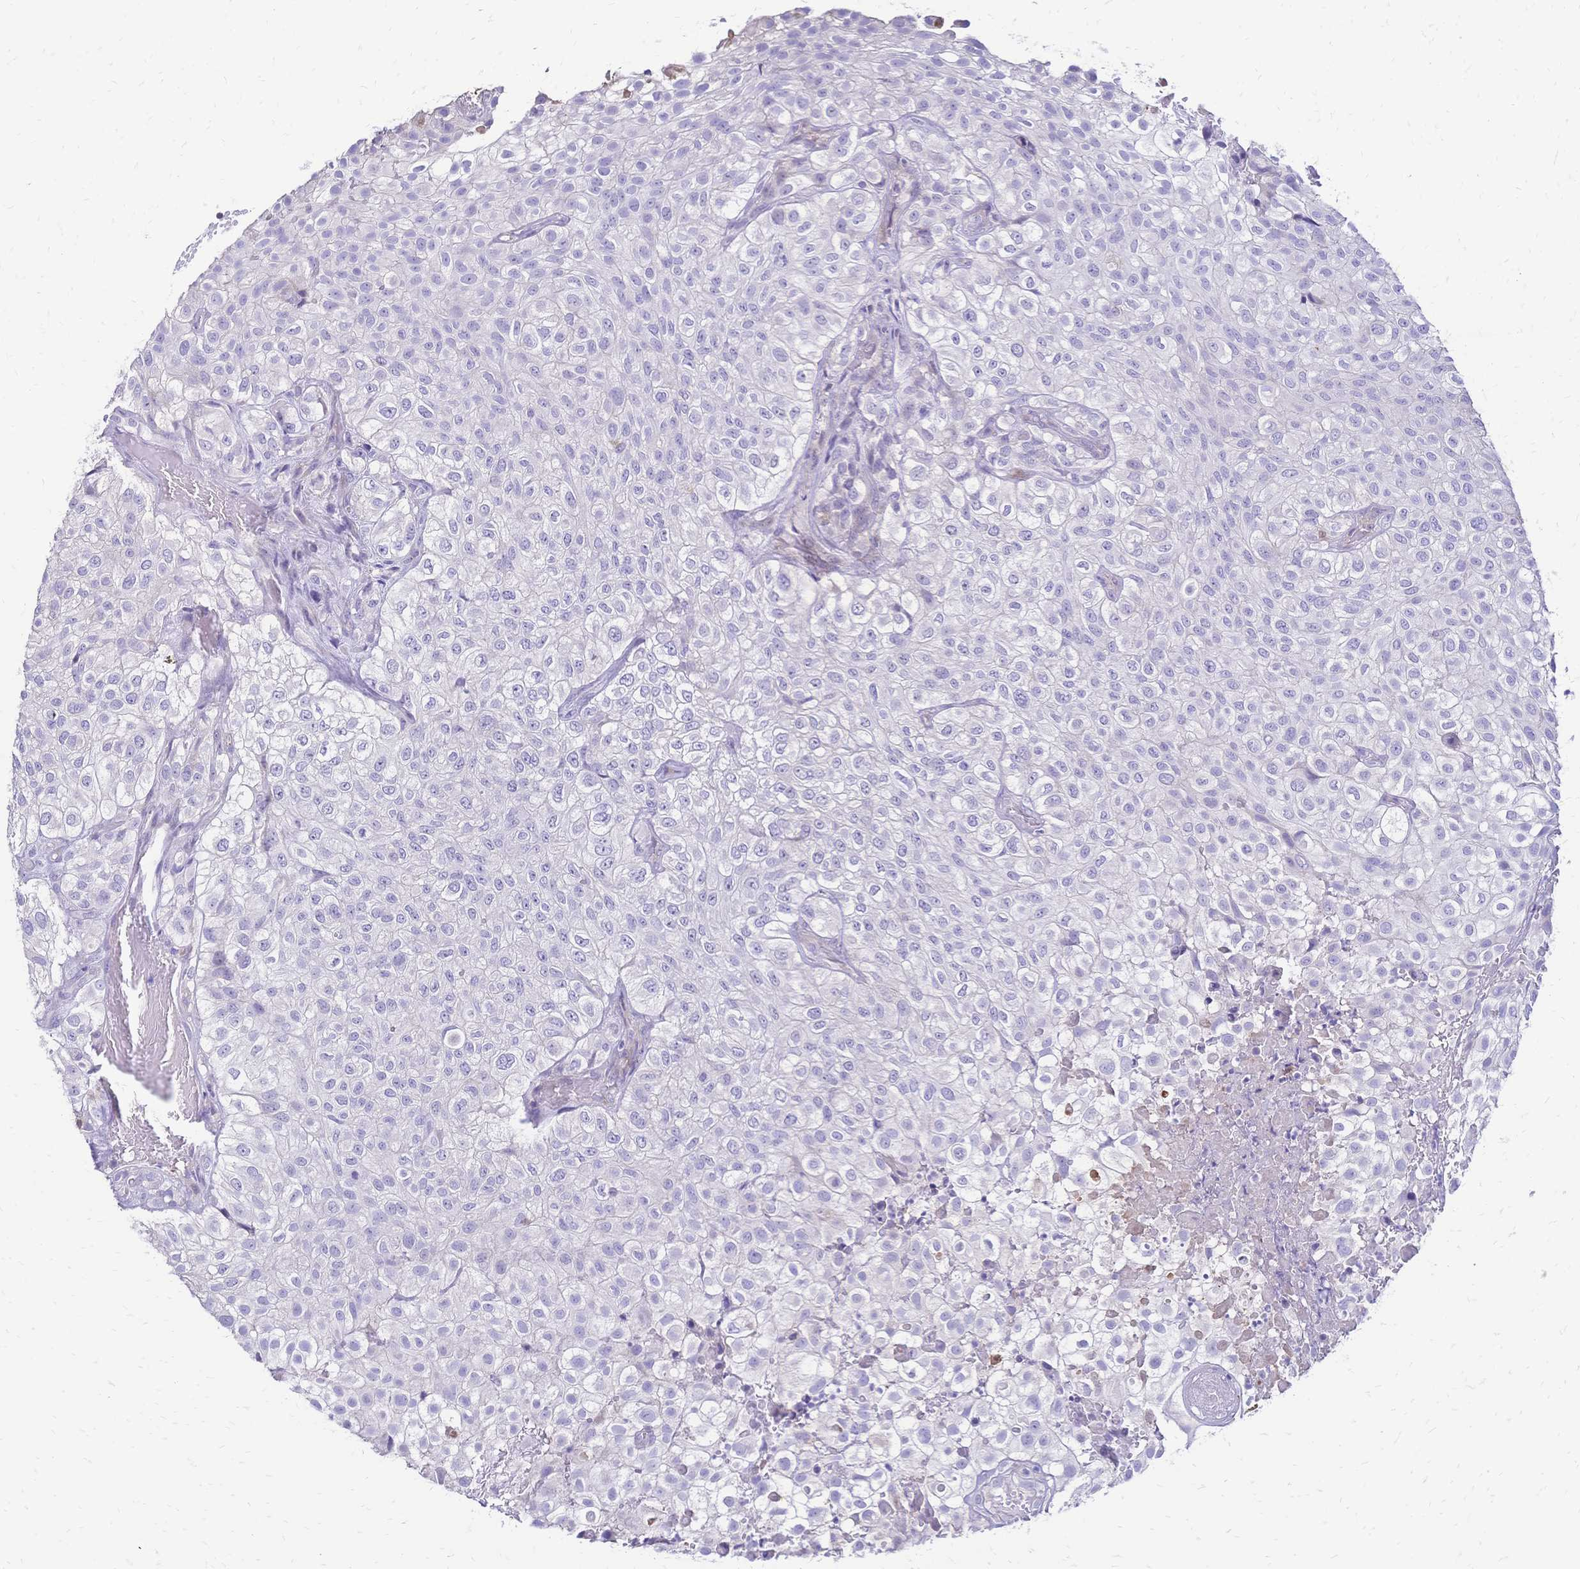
{"staining": {"intensity": "negative", "quantity": "none", "location": "none"}, "tissue": "urothelial cancer", "cell_type": "Tumor cells", "image_type": "cancer", "snomed": [{"axis": "morphology", "description": "Urothelial carcinoma, High grade"}, {"axis": "topography", "description": "Urinary bladder"}], "caption": "IHC of urothelial carcinoma (high-grade) exhibits no positivity in tumor cells.", "gene": "IL2RA", "patient": {"sex": "male", "age": 56}}